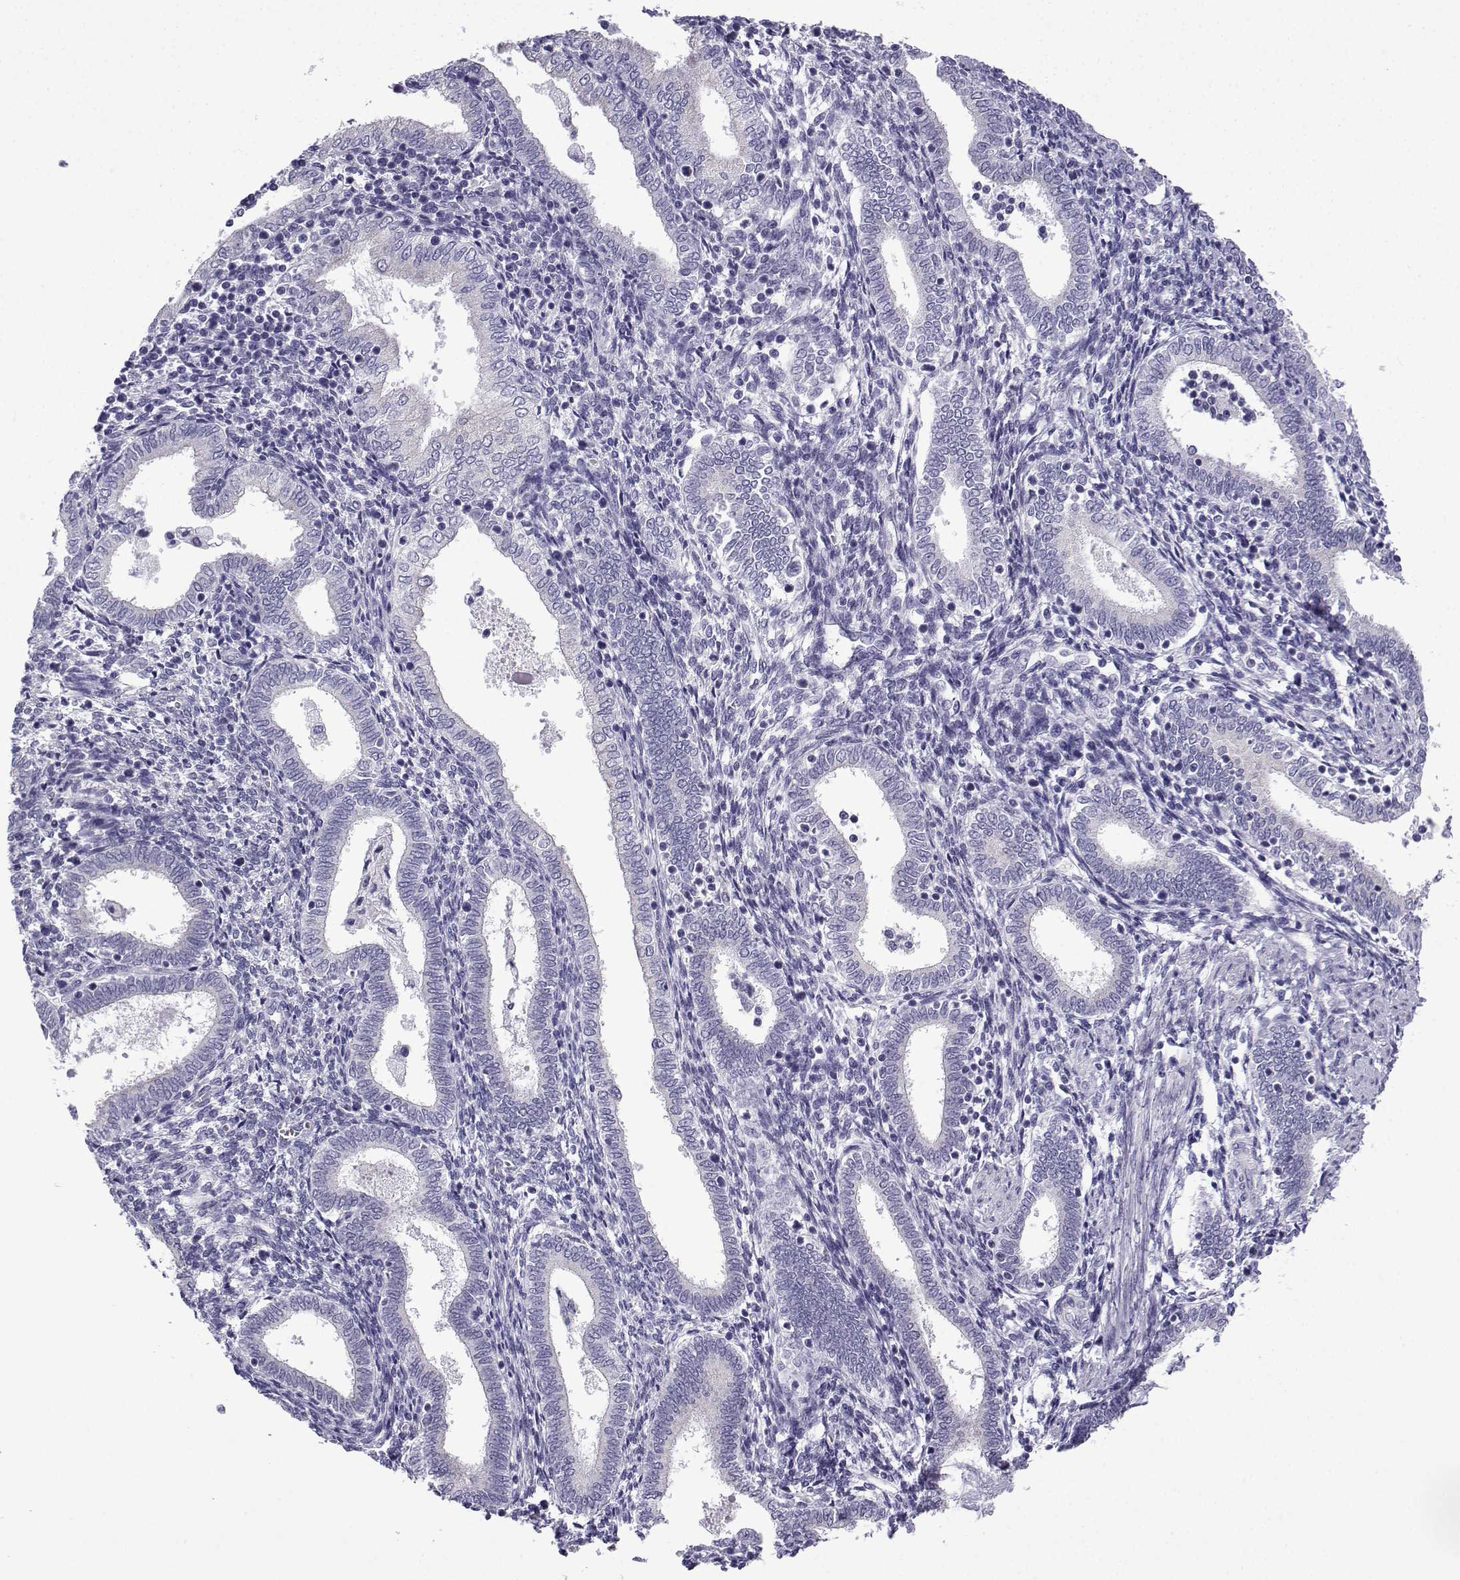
{"staining": {"intensity": "negative", "quantity": "none", "location": "none"}, "tissue": "endometrium", "cell_type": "Cells in endometrial stroma", "image_type": "normal", "snomed": [{"axis": "morphology", "description": "Normal tissue, NOS"}, {"axis": "topography", "description": "Endometrium"}], "caption": "Protein analysis of normal endometrium demonstrates no significant positivity in cells in endometrial stroma.", "gene": "ACRBP", "patient": {"sex": "female", "age": 42}}